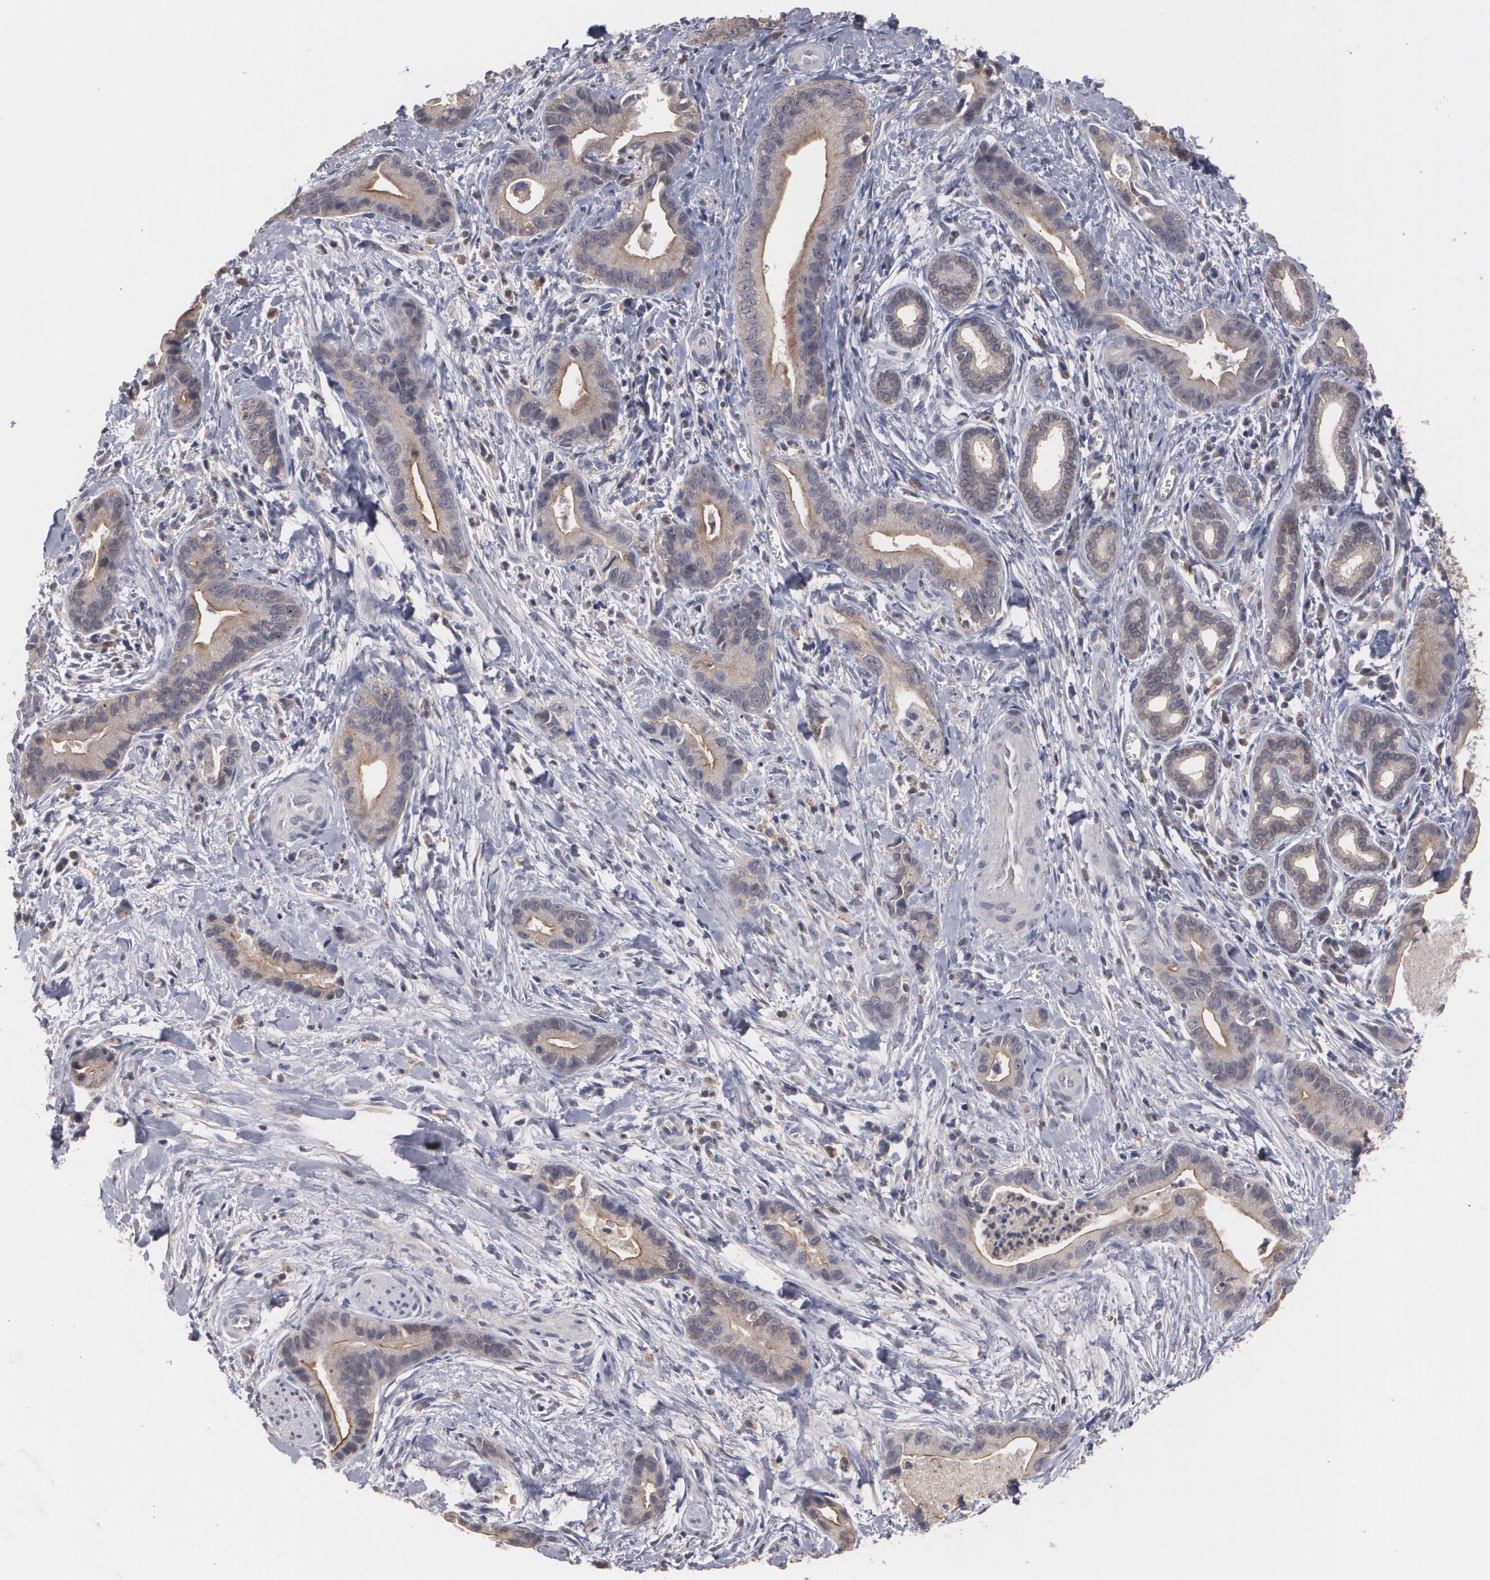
{"staining": {"intensity": "moderate", "quantity": ">75%", "location": "cytoplasmic/membranous"}, "tissue": "liver cancer", "cell_type": "Tumor cells", "image_type": "cancer", "snomed": [{"axis": "morphology", "description": "Cholangiocarcinoma"}, {"axis": "topography", "description": "Liver"}], "caption": "Immunohistochemical staining of liver cancer (cholangiocarcinoma) demonstrates moderate cytoplasmic/membranous protein staining in about >75% of tumor cells.", "gene": "ARF6", "patient": {"sex": "female", "age": 55}}